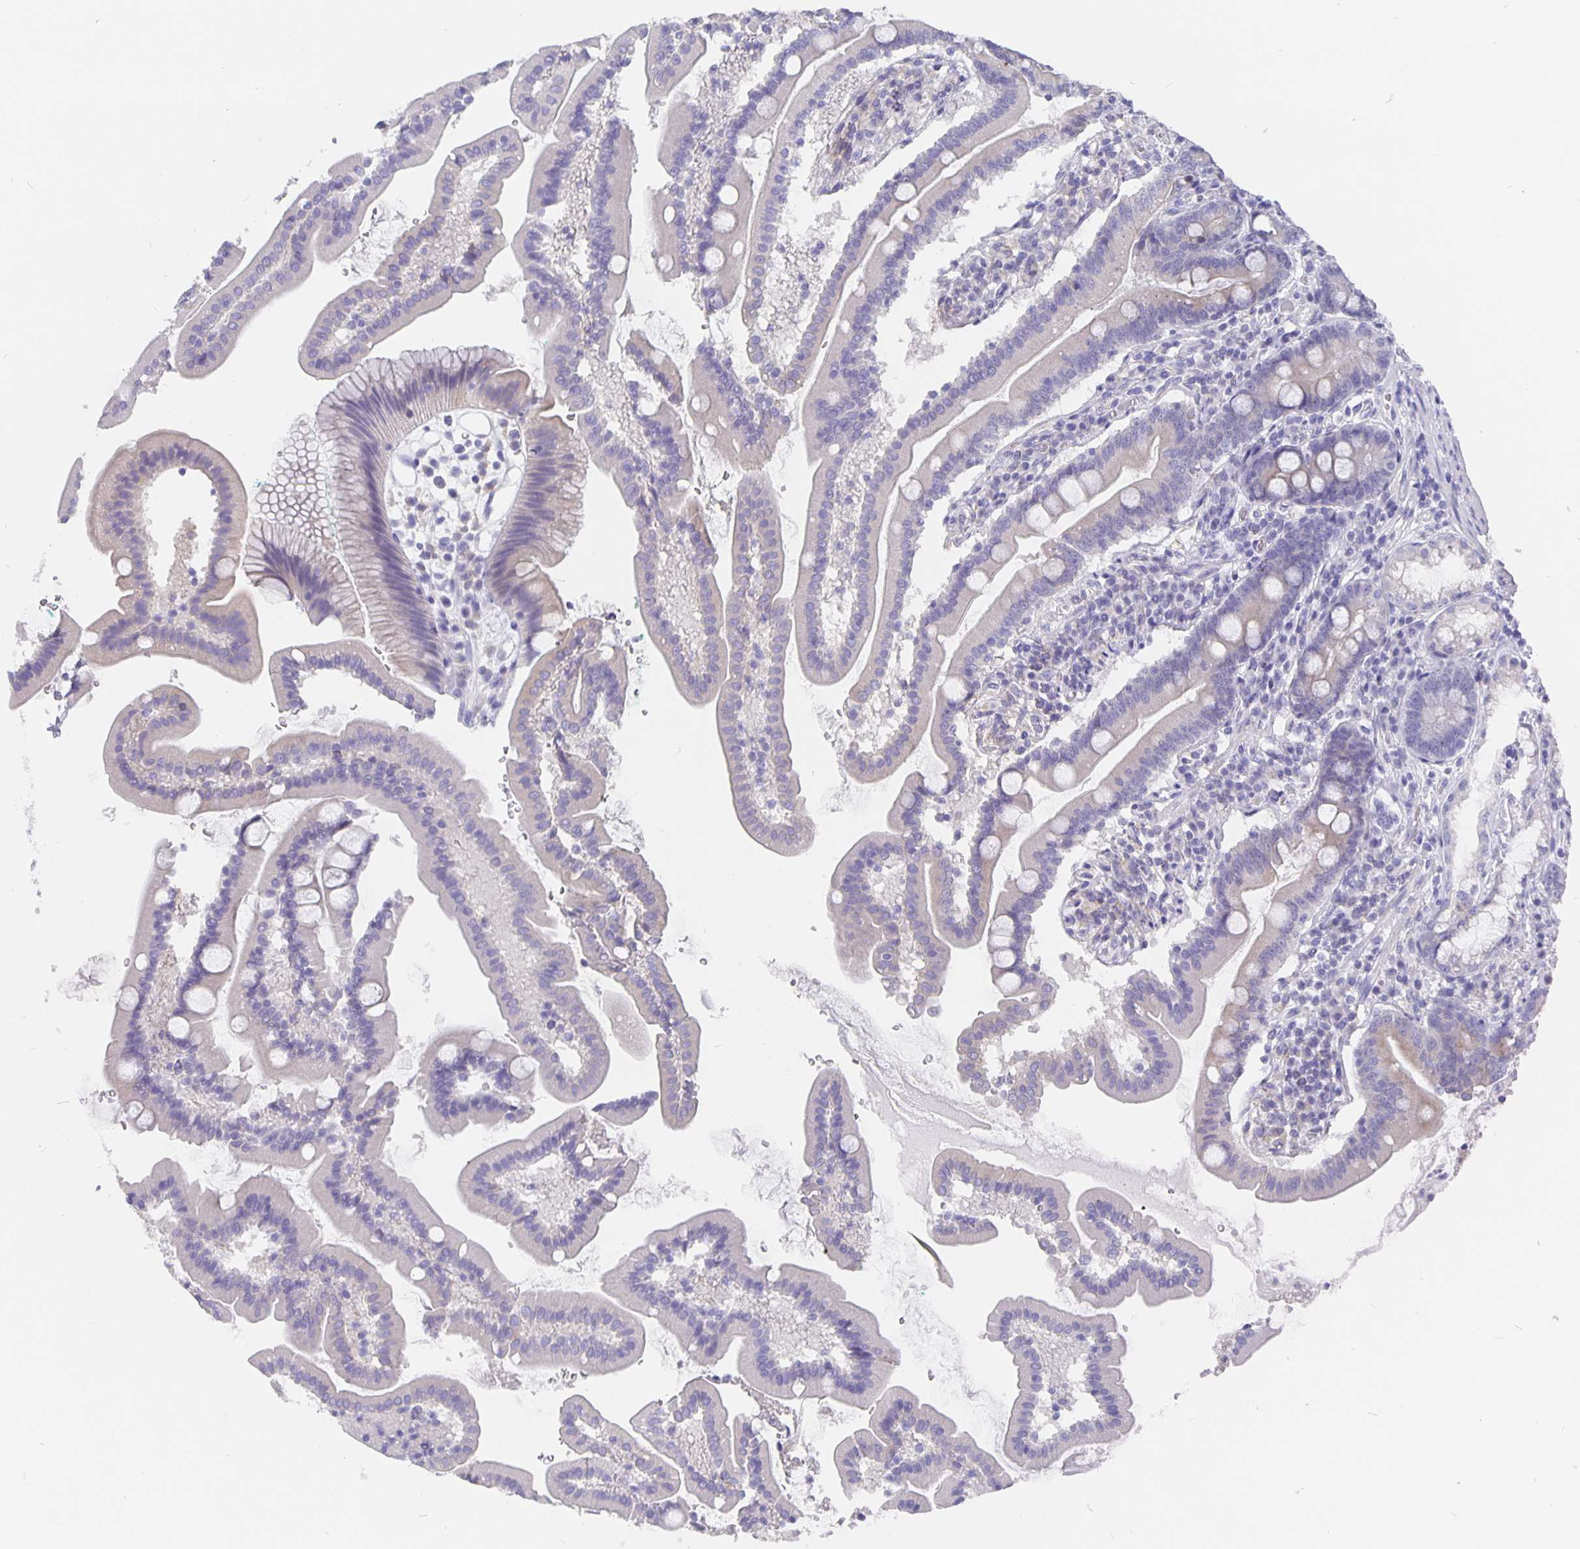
{"staining": {"intensity": "weak", "quantity": "<25%", "location": "cytoplasmic/membranous"}, "tissue": "duodenum", "cell_type": "Glandular cells", "image_type": "normal", "snomed": [{"axis": "morphology", "description": "Normal tissue, NOS"}, {"axis": "topography", "description": "Duodenum"}], "caption": "An immunohistochemistry (IHC) histopathology image of unremarkable duodenum is shown. There is no staining in glandular cells of duodenum. (Stains: DAB immunohistochemistry (IHC) with hematoxylin counter stain, Microscopy: brightfield microscopy at high magnification).", "gene": "CFAP74", "patient": {"sex": "female", "age": 67}}